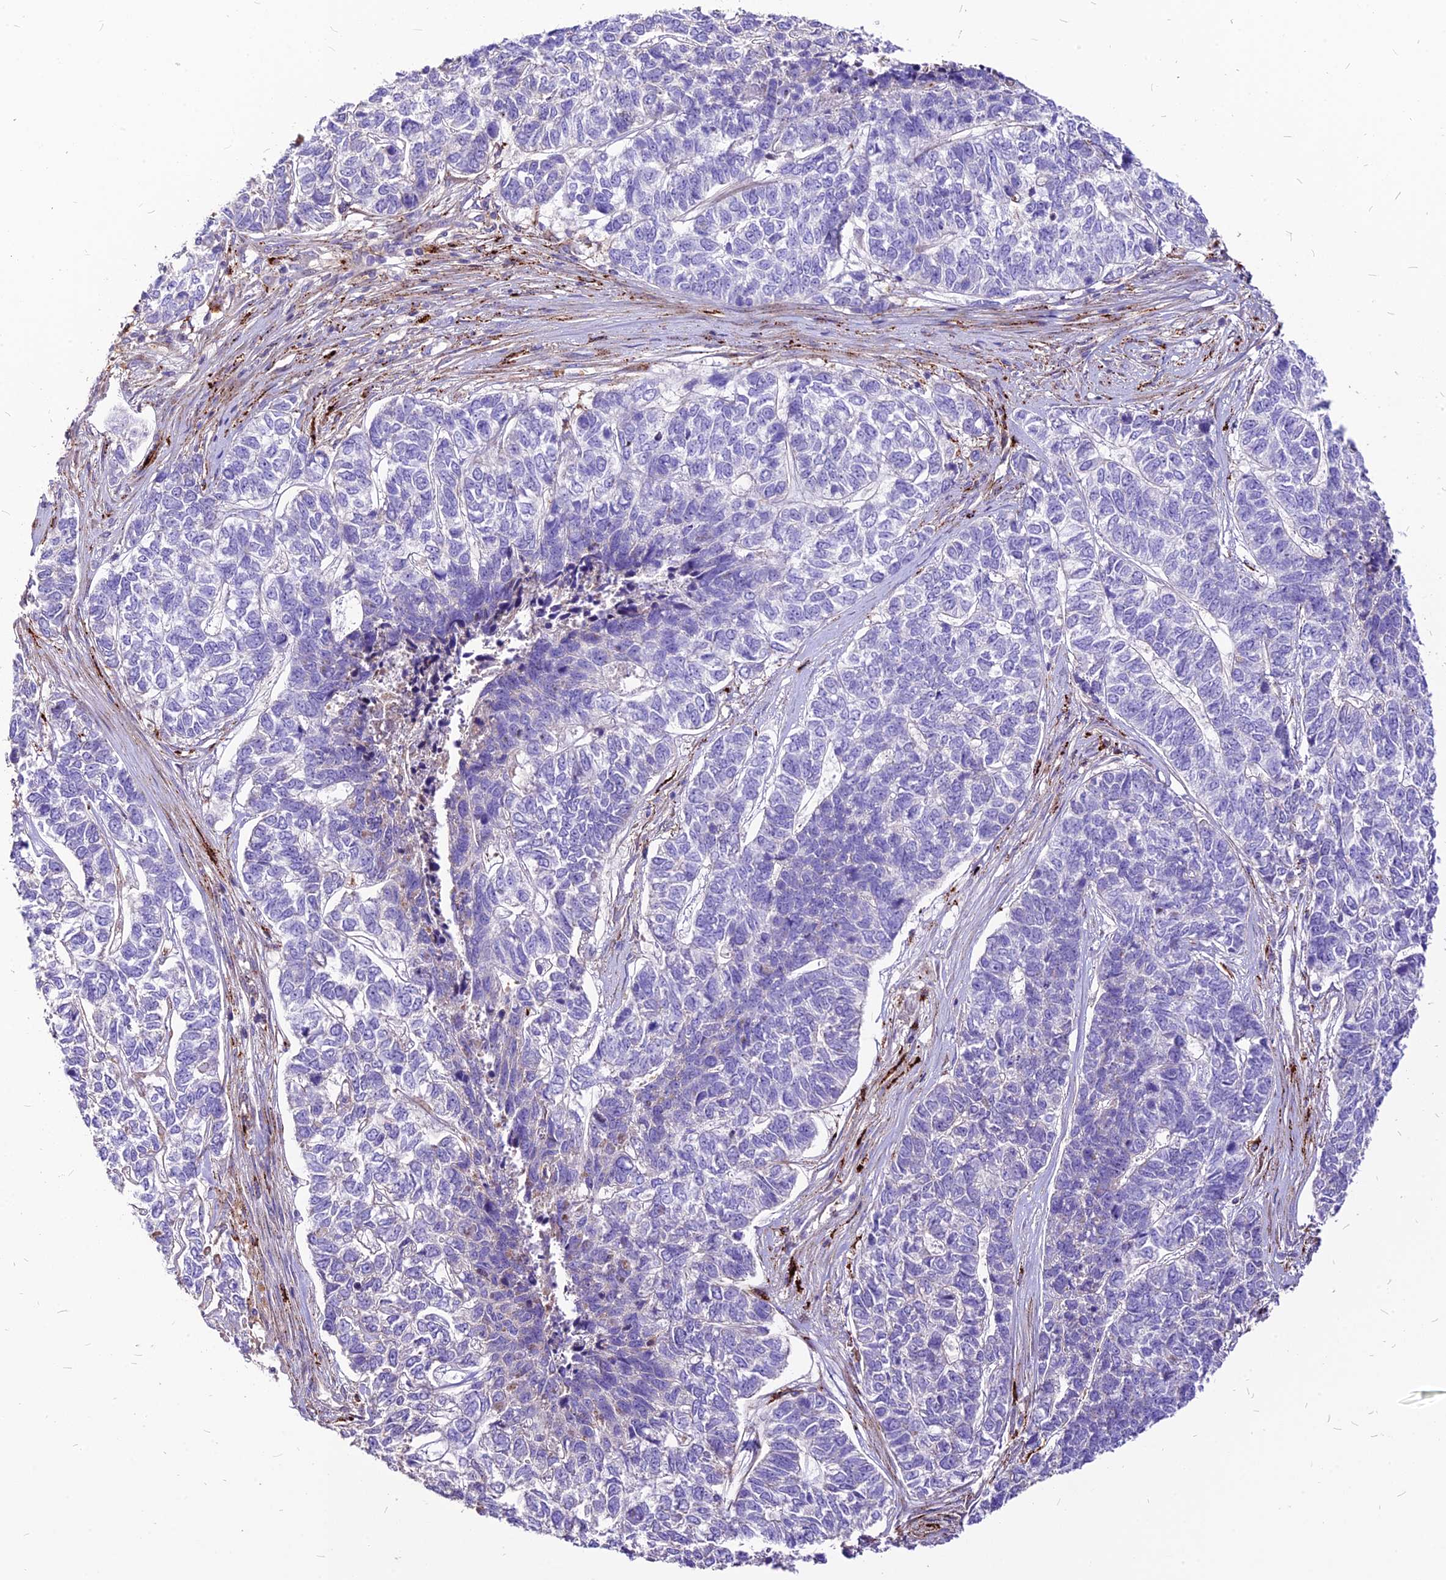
{"staining": {"intensity": "negative", "quantity": "none", "location": "none"}, "tissue": "skin cancer", "cell_type": "Tumor cells", "image_type": "cancer", "snomed": [{"axis": "morphology", "description": "Basal cell carcinoma"}, {"axis": "topography", "description": "Skin"}], "caption": "The IHC histopathology image has no significant expression in tumor cells of skin basal cell carcinoma tissue.", "gene": "RIMOC1", "patient": {"sex": "female", "age": 65}}